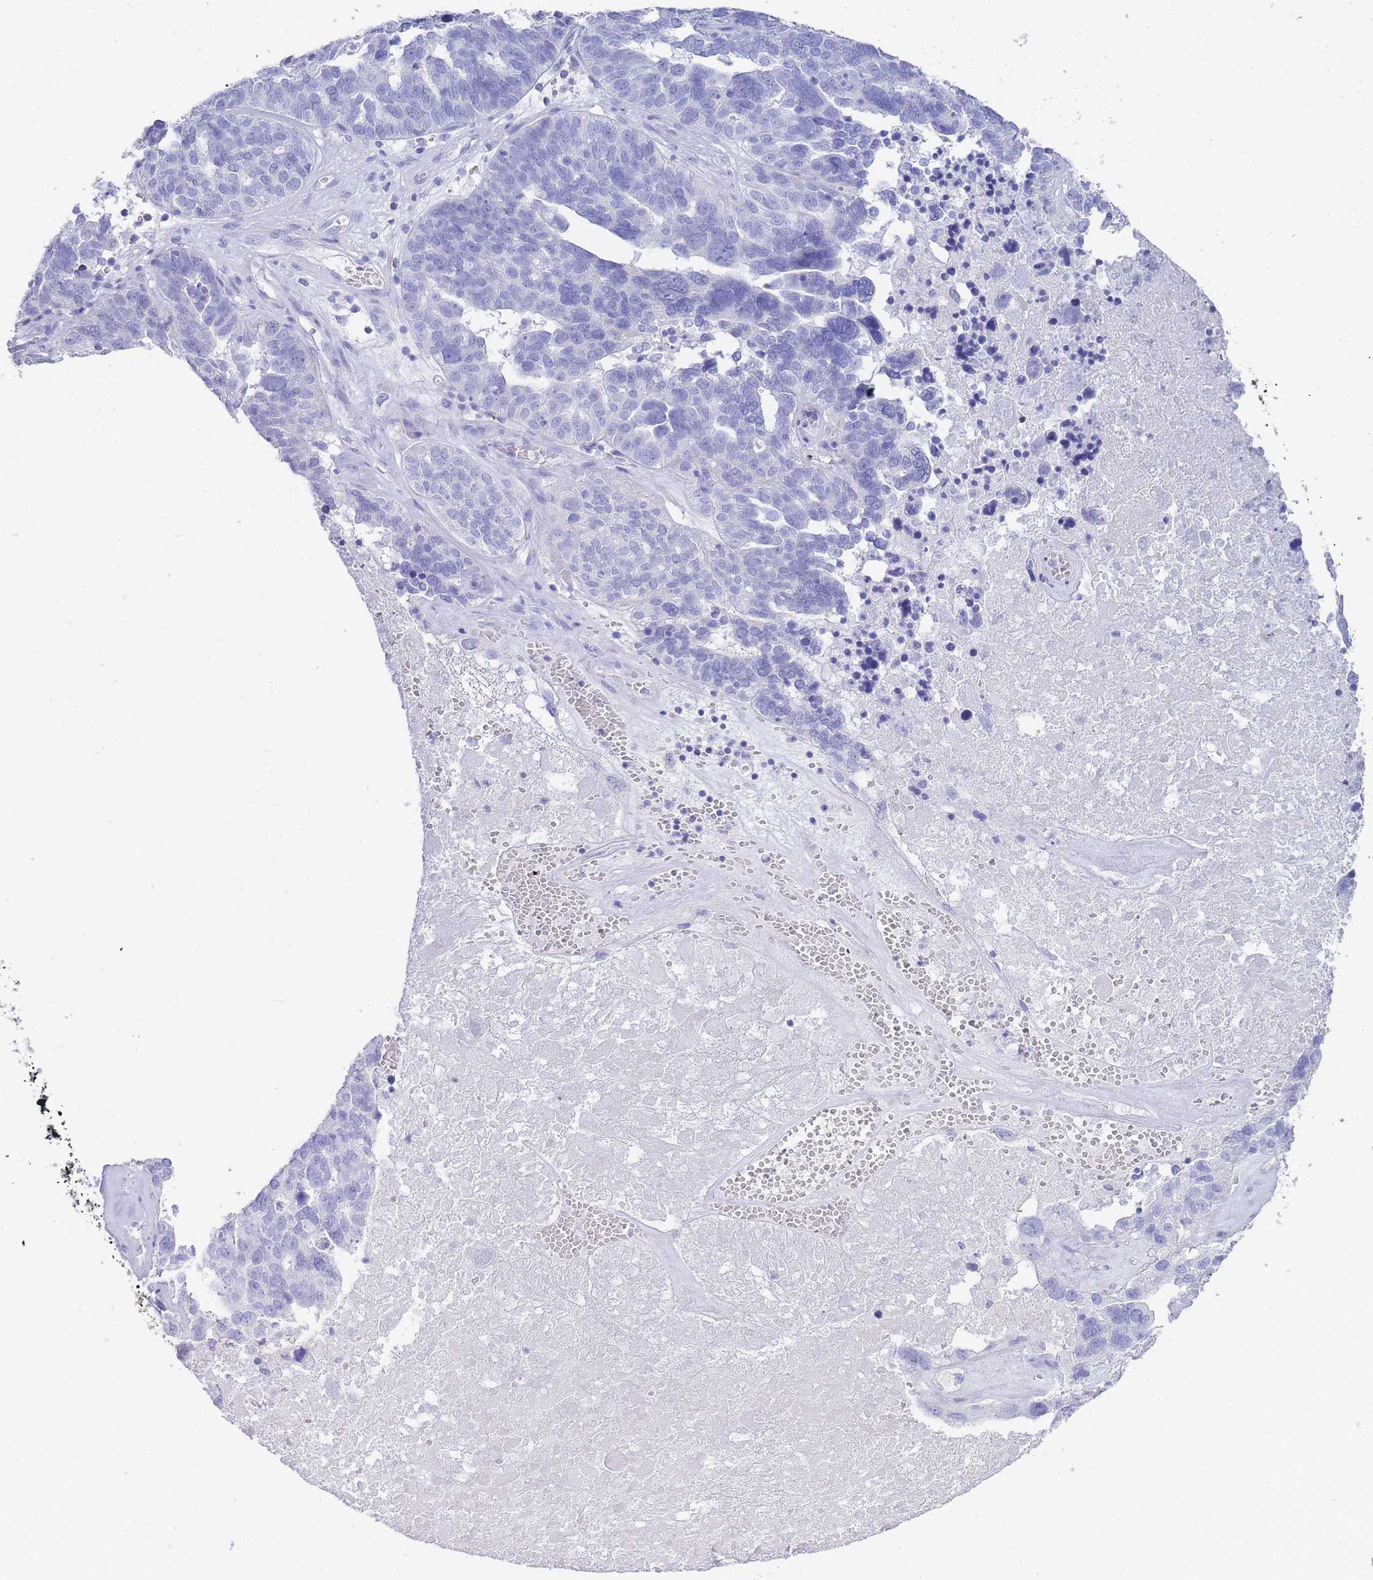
{"staining": {"intensity": "negative", "quantity": "none", "location": "none"}, "tissue": "ovarian cancer", "cell_type": "Tumor cells", "image_type": "cancer", "snomed": [{"axis": "morphology", "description": "Cystadenocarcinoma, serous, NOS"}, {"axis": "topography", "description": "Ovary"}], "caption": "Immunohistochemical staining of serous cystadenocarcinoma (ovarian) exhibits no significant staining in tumor cells. Nuclei are stained in blue.", "gene": "DPP4", "patient": {"sex": "female", "age": 59}}